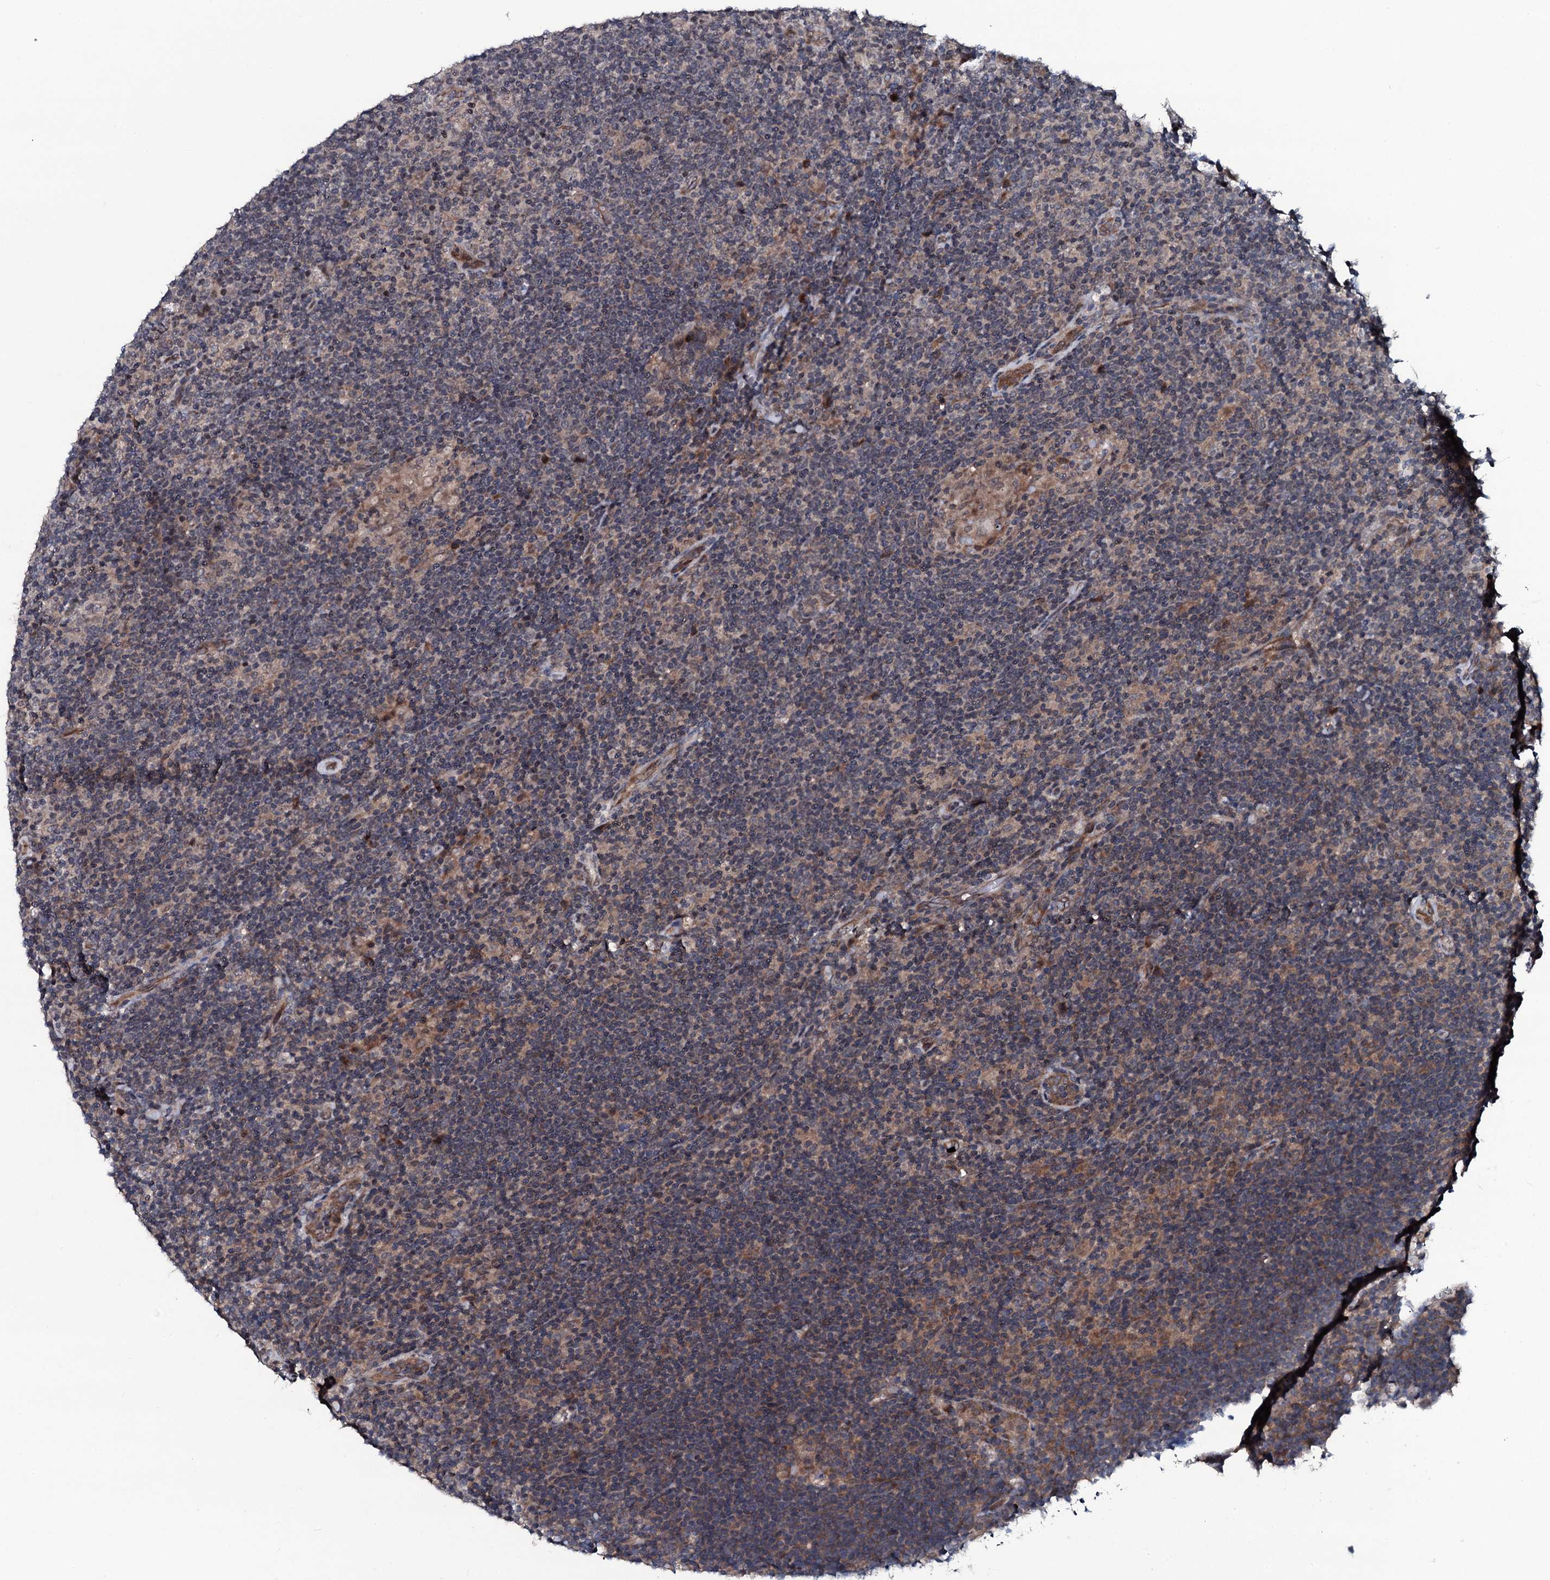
{"staining": {"intensity": "negative", "quantity": "none", "location": "none"}, "tissue": "lymphoma", "cell_type": "Tumor cells", "image_type": "cancer", "snomed": [{"axis": "morphology", "description": "Hodgkin's disease, NOS"}, {"axis": "topography", "description": "Lymph node"}], "caption": "An IHC photomicrograph of lymphoma is shown. There is no staining in tumor cells of lymphoma.", "gene": "OGFOD2", "patient": {"sex": "female", "age": 57}}